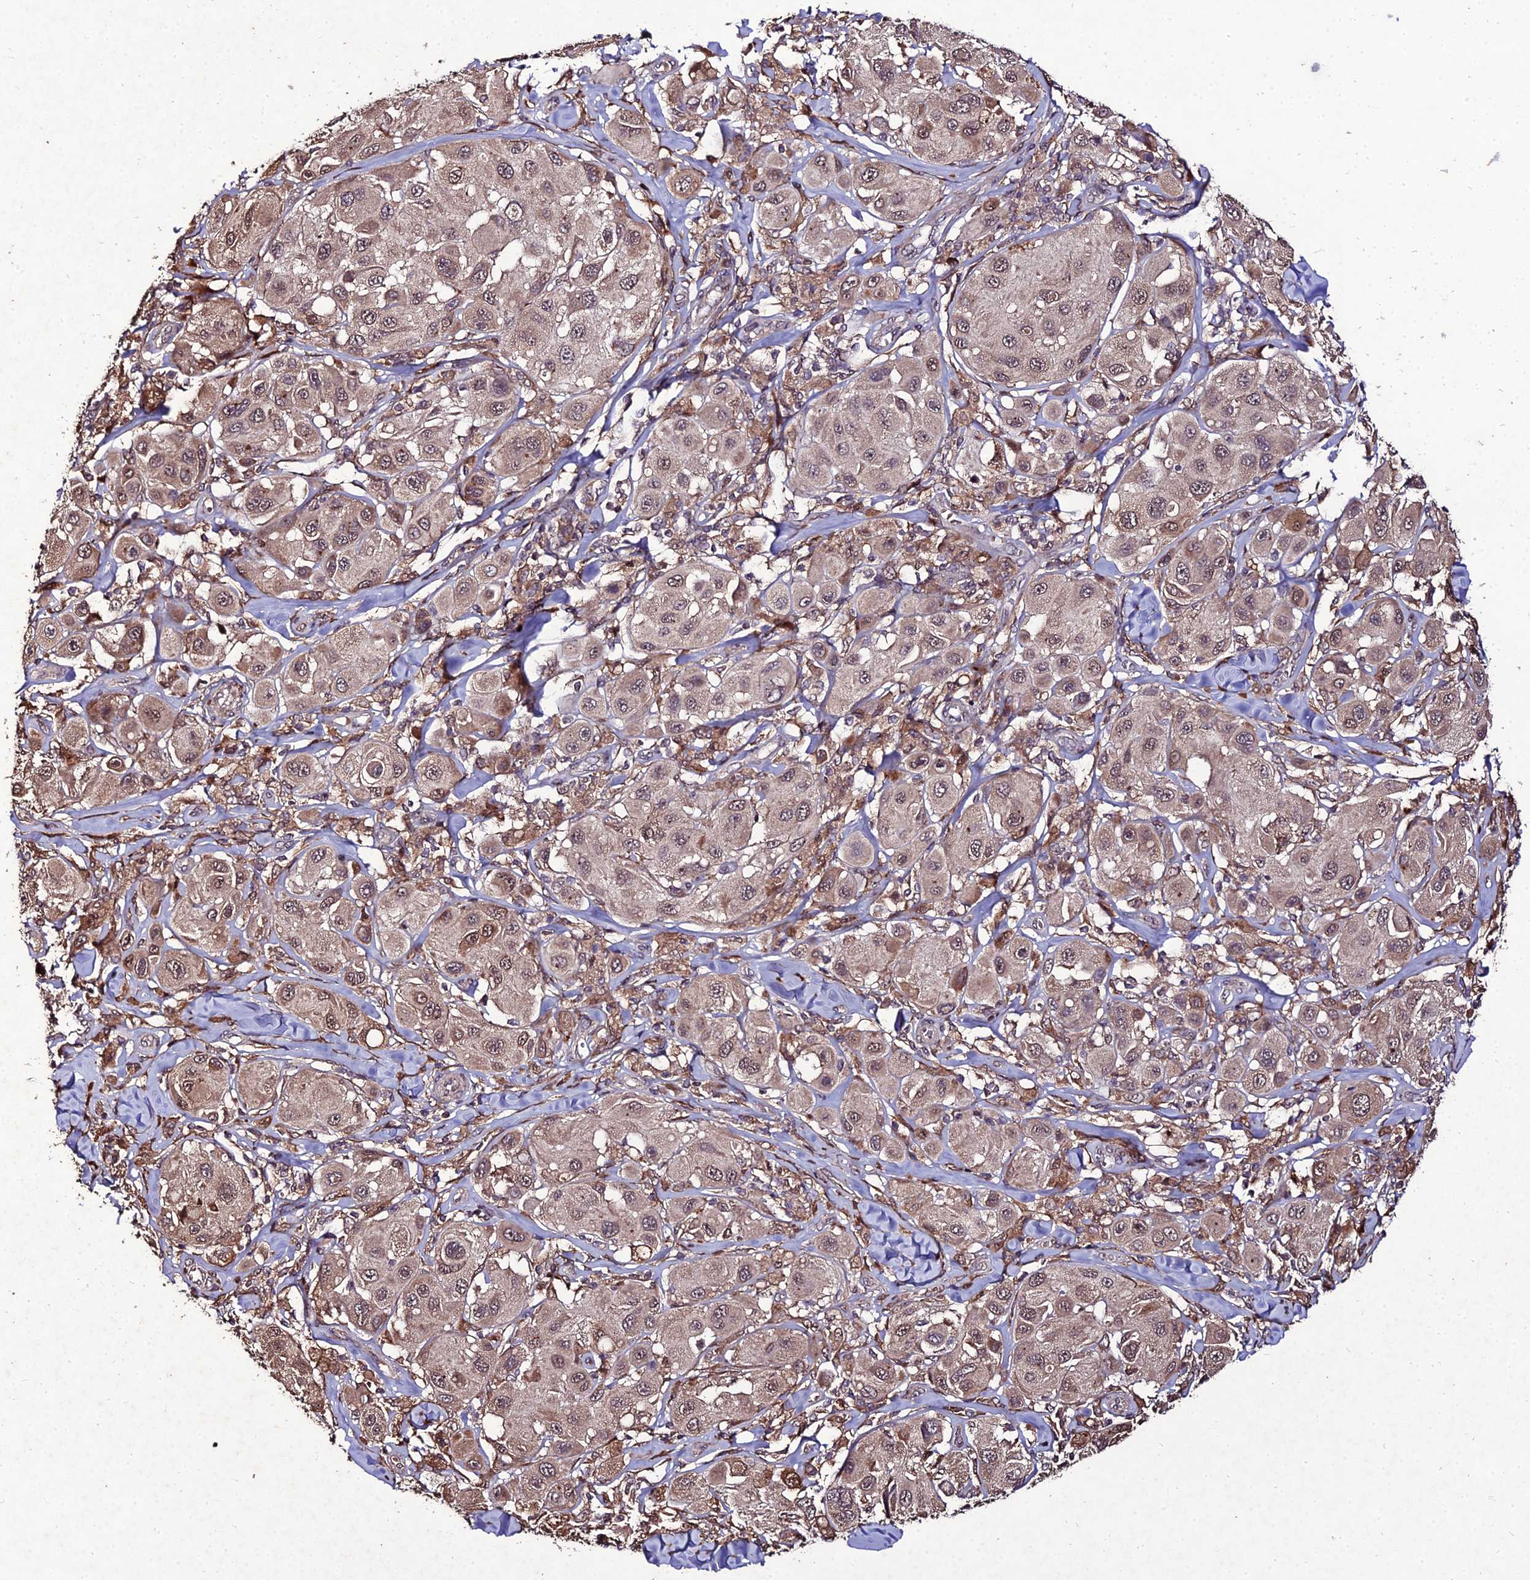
{"staining": {"intensity": "weak", "quantity": ">75%", "location": "nuclear"}, "tissue": "melanoma", "cell_type": "Tumor cells", "image_type": "cancer", "snomed": [{"axis": "morphology", "description": "Malignant melanoma, Metastatic site"}, {"axis": "topography", "description": "Skin"}], "caption": "IHC micrograph of human melanoma stained for a protein (brown), which reveals low levels of weak nuclear positivity in approximately >75% of tumor cells.", "gene": "ZNF766", "patient": {"sex": "male", "age": 41}}